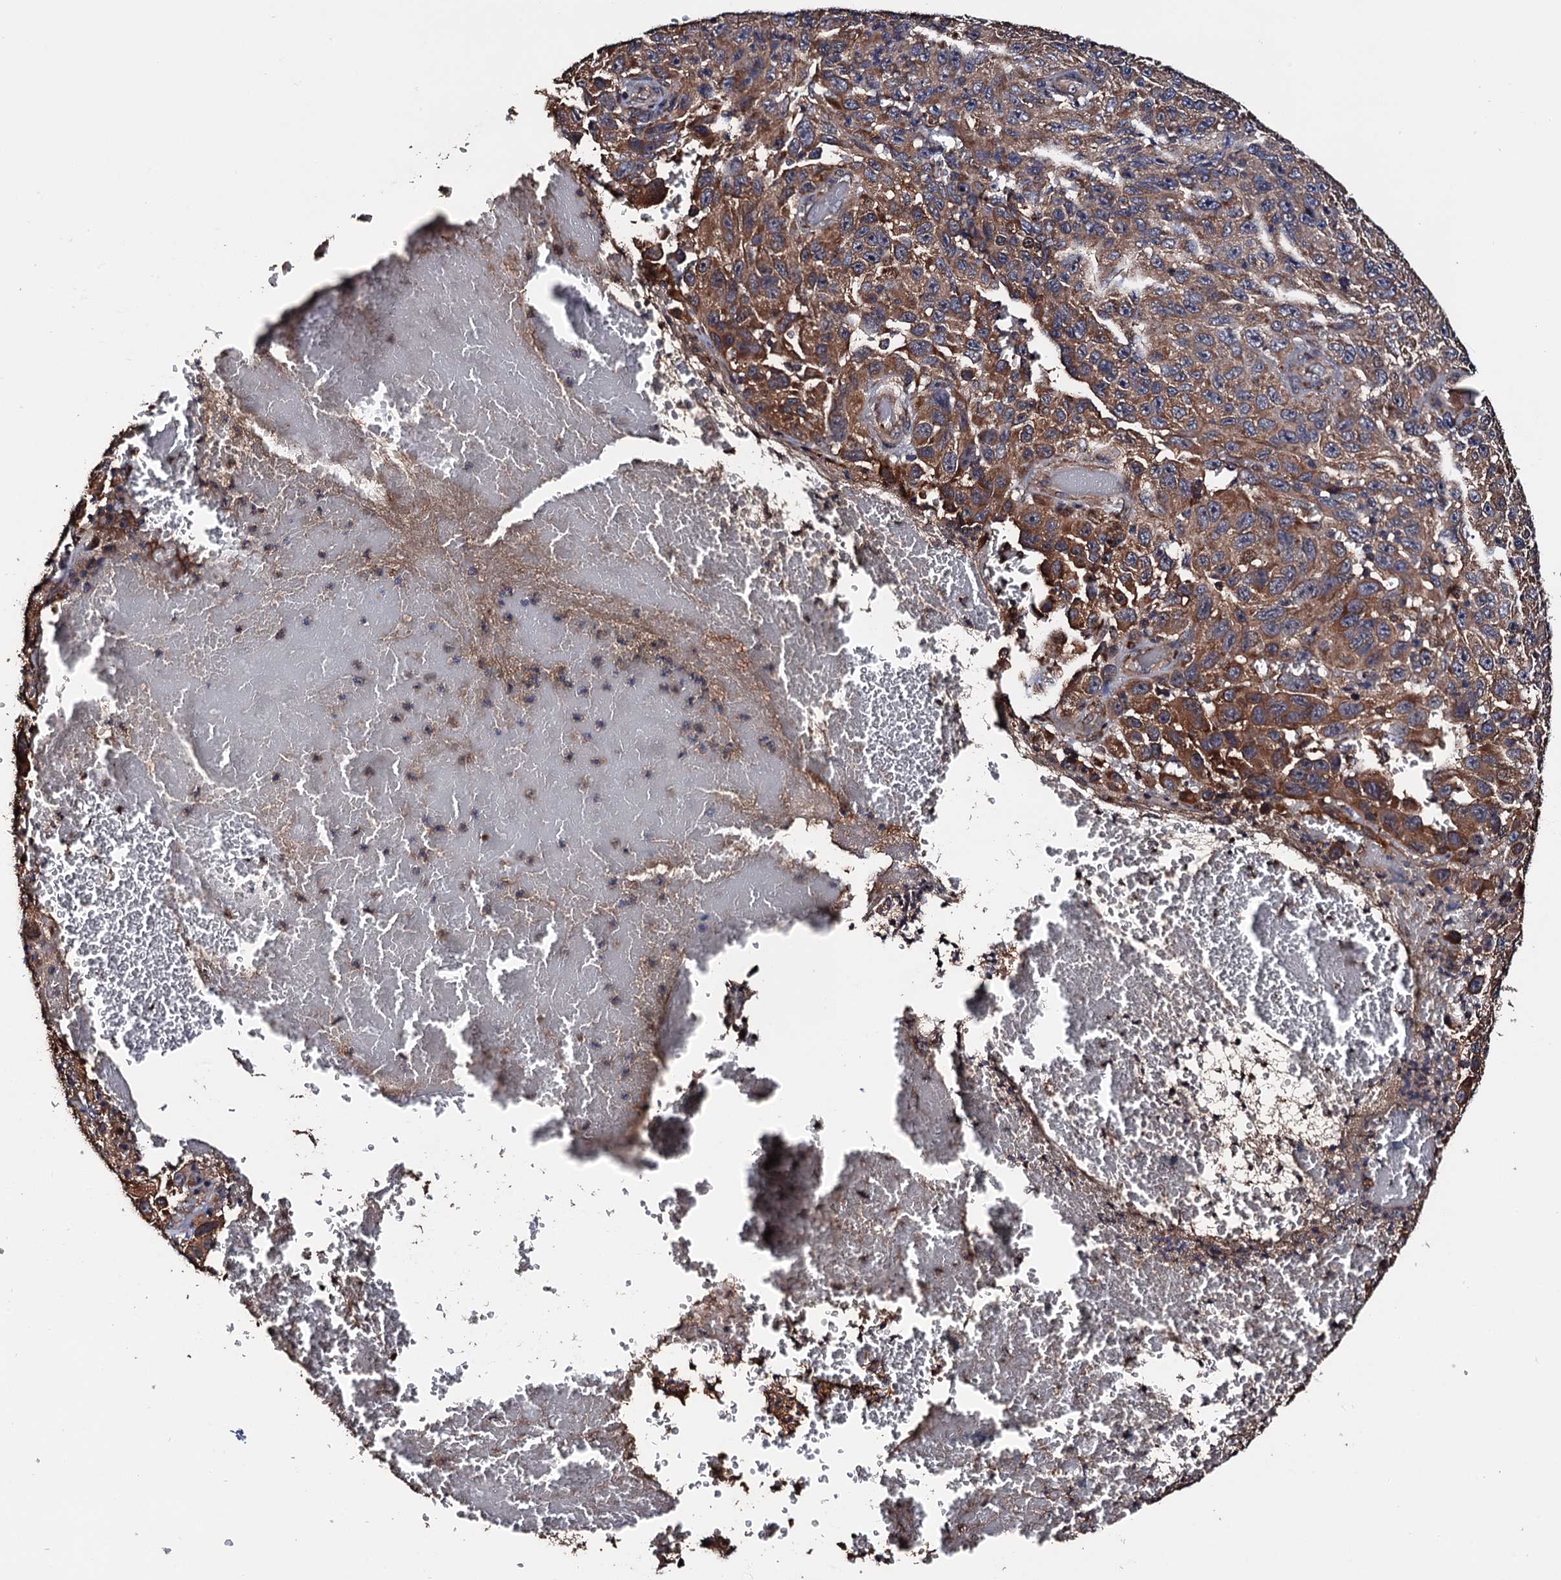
{"staining": {"intensity": "moderate", "quantity": ">75%", "location": "cytoplasmic/membranous"}, "tissue": "melanoma", "cell_type": "Tumor cells", "image_type": "cancer", "snomed": [{"axis": "morphology", "description": "Normal tissue, NOS"}, {"axis": "morphology", "description": "Malignant melanoma, NOS"}, {"axis": "topography", "description": "Skin"}], "caption": "Melanoma stained for a protein (brown) demonstrates moderate cytoplasmic/membranous positive expression in about >75% of tumor cells.", "gene": "RGS11", "patient": {"sex": "female", "age": 96}}